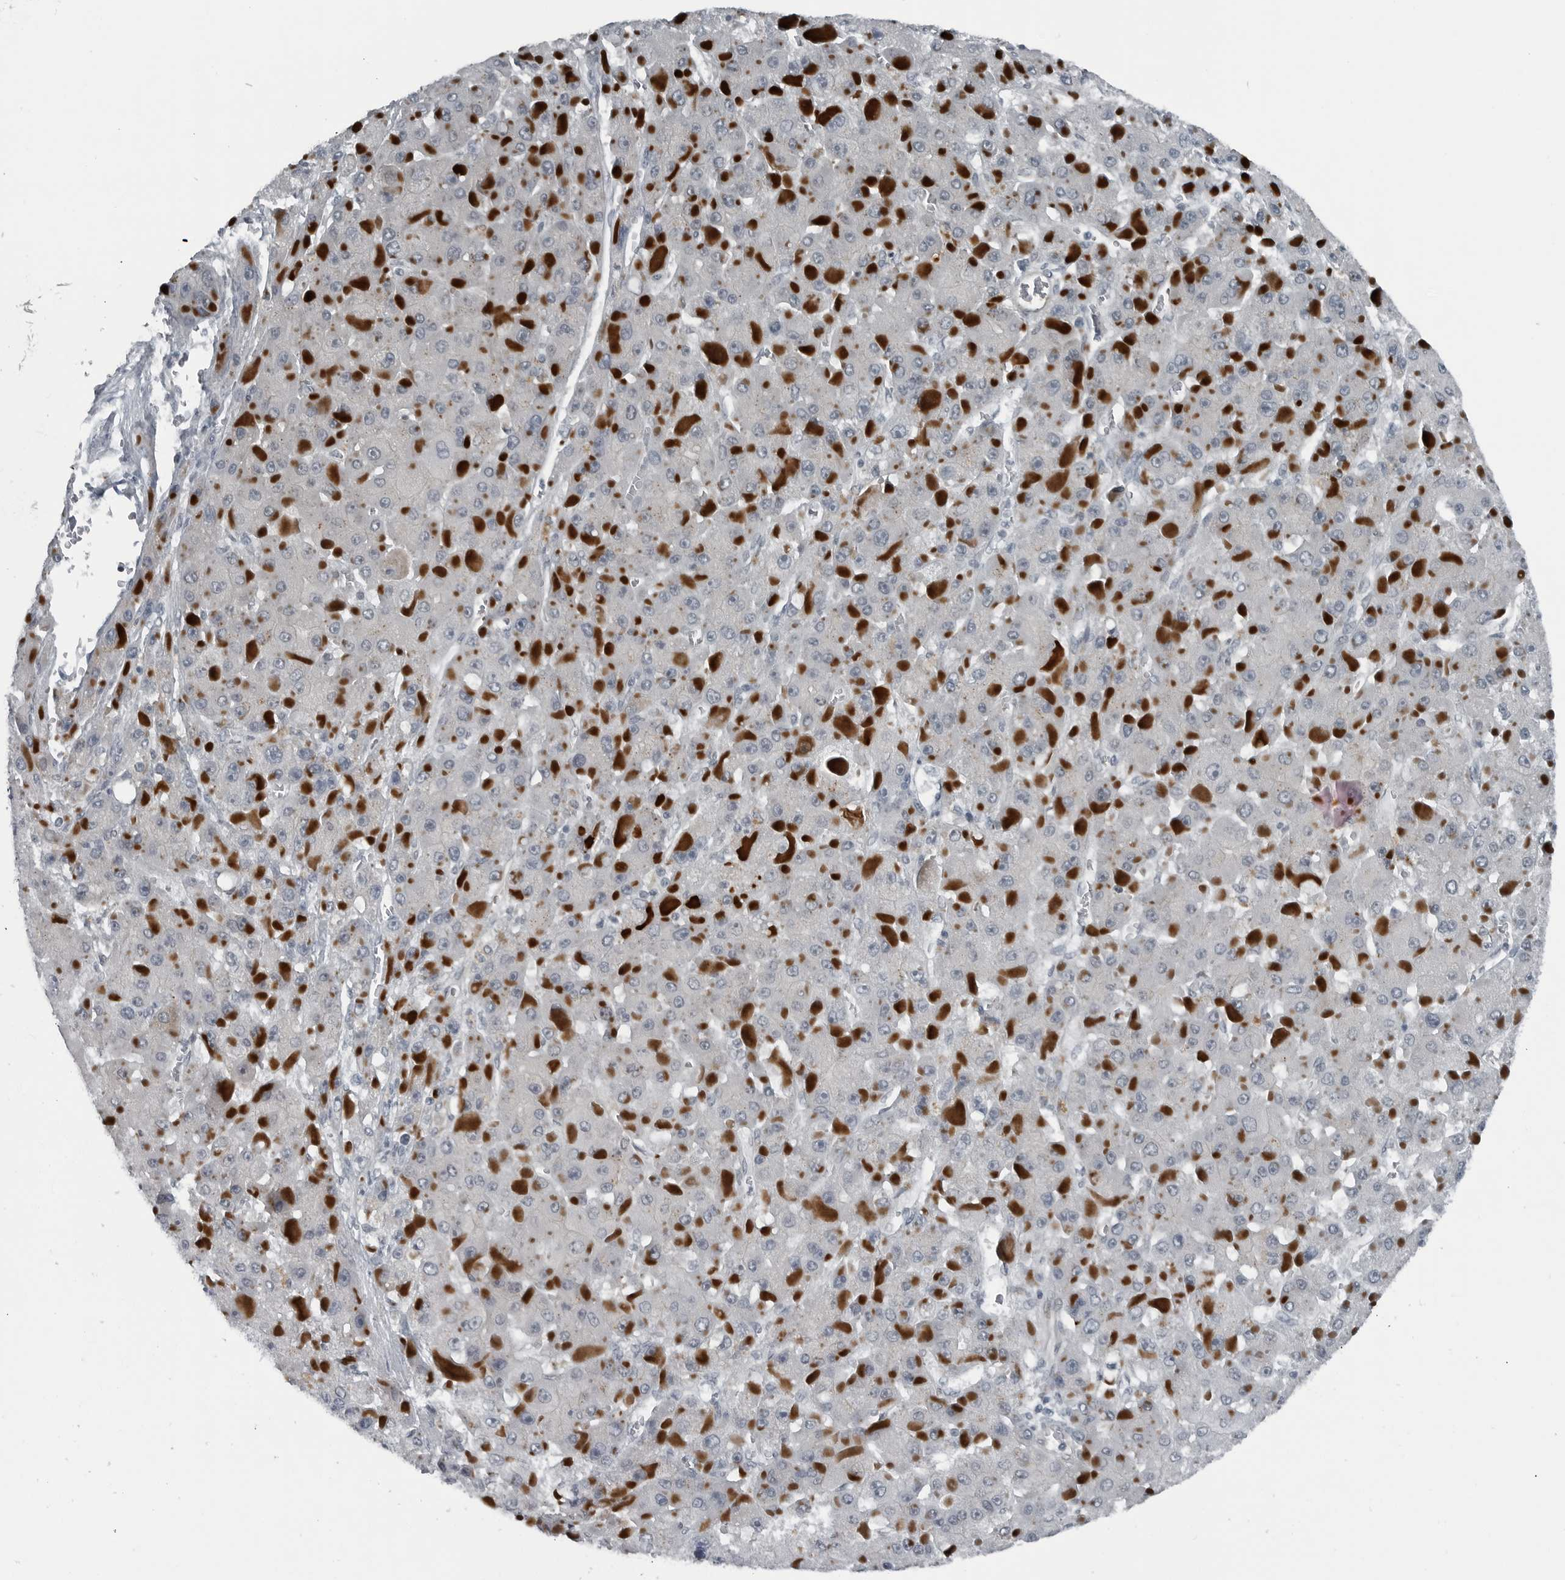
{"staining": {"intensity": "negative", "quantity": "none", "location": "none"}, "tissue": "liver cancer", "cell_type": "Tumor cells", "image_type": "cancer", "snomed": [{"axis": "morphology", "description": "Carcinoma, Hepatocellular, NOS"}, {"axis": "topography", "description": "Liver"}], "caption": "The photomicrograph exhibits no significant expression in tumor cells of liver cancer (hepatocellular carcinoma). (DAB immunohistochemistry (IHC) visualized using brightfield microscopy, high magnification).", "gene": "GAK", "patient": {"sex": "female", "age": 73}}